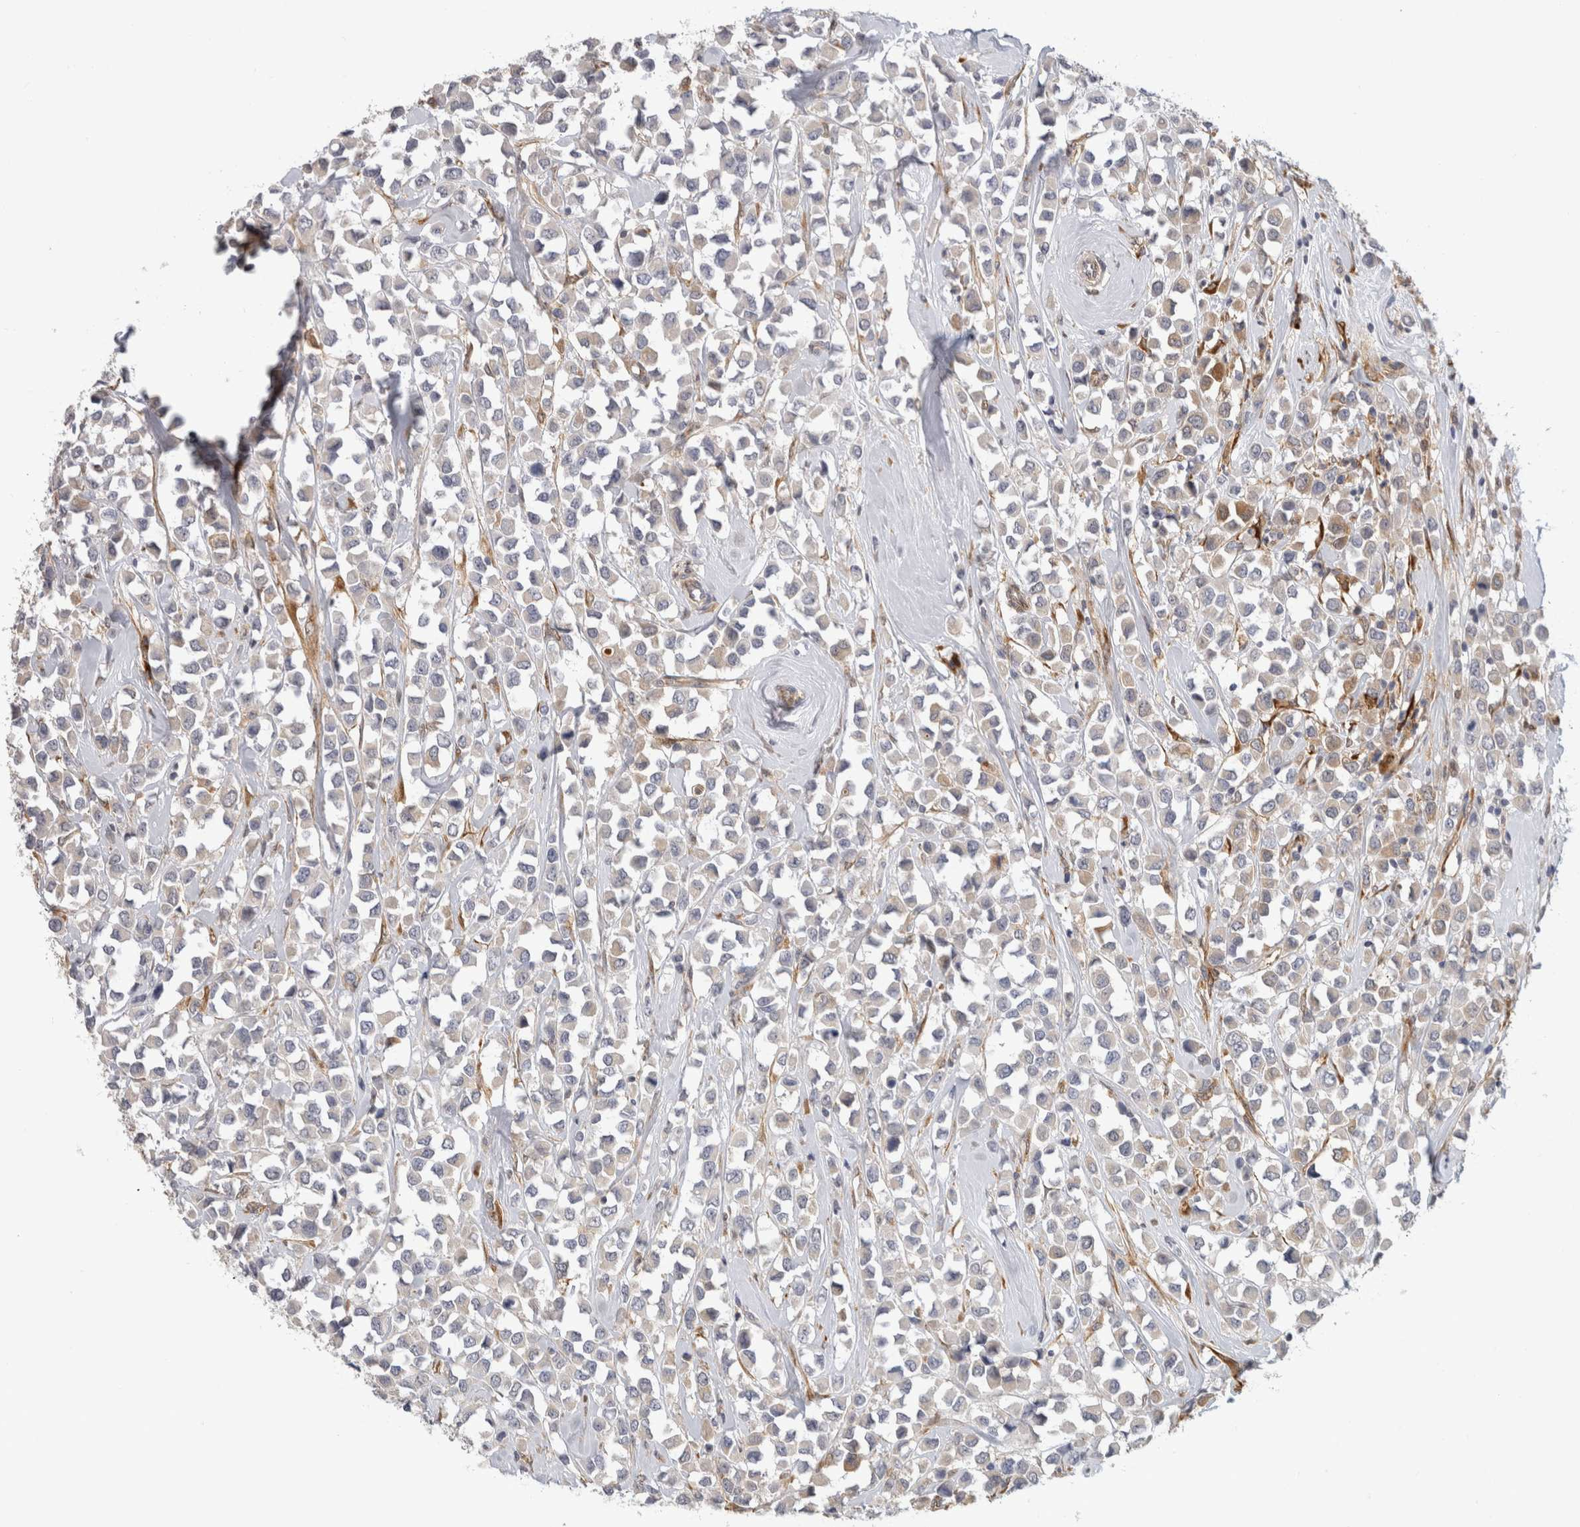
{"staining": {"intensity": "negative", "quantity": "none", "location": "none"}, "tissue": "breast cancer", "cell_type": "Tumor cells", "image_type": "cancer", "snomed": [{"axis": "morphology", "description": "Duct carcinoma"}, {"axis": "topography", "description": "Breast"}], "caption": "Breast cancer stained for a protein using immunohistochemistry (IHC) reveals no positivity tumor cells.", "gene": "APOL2", "patient": {"sex": "female", "age": 61}}